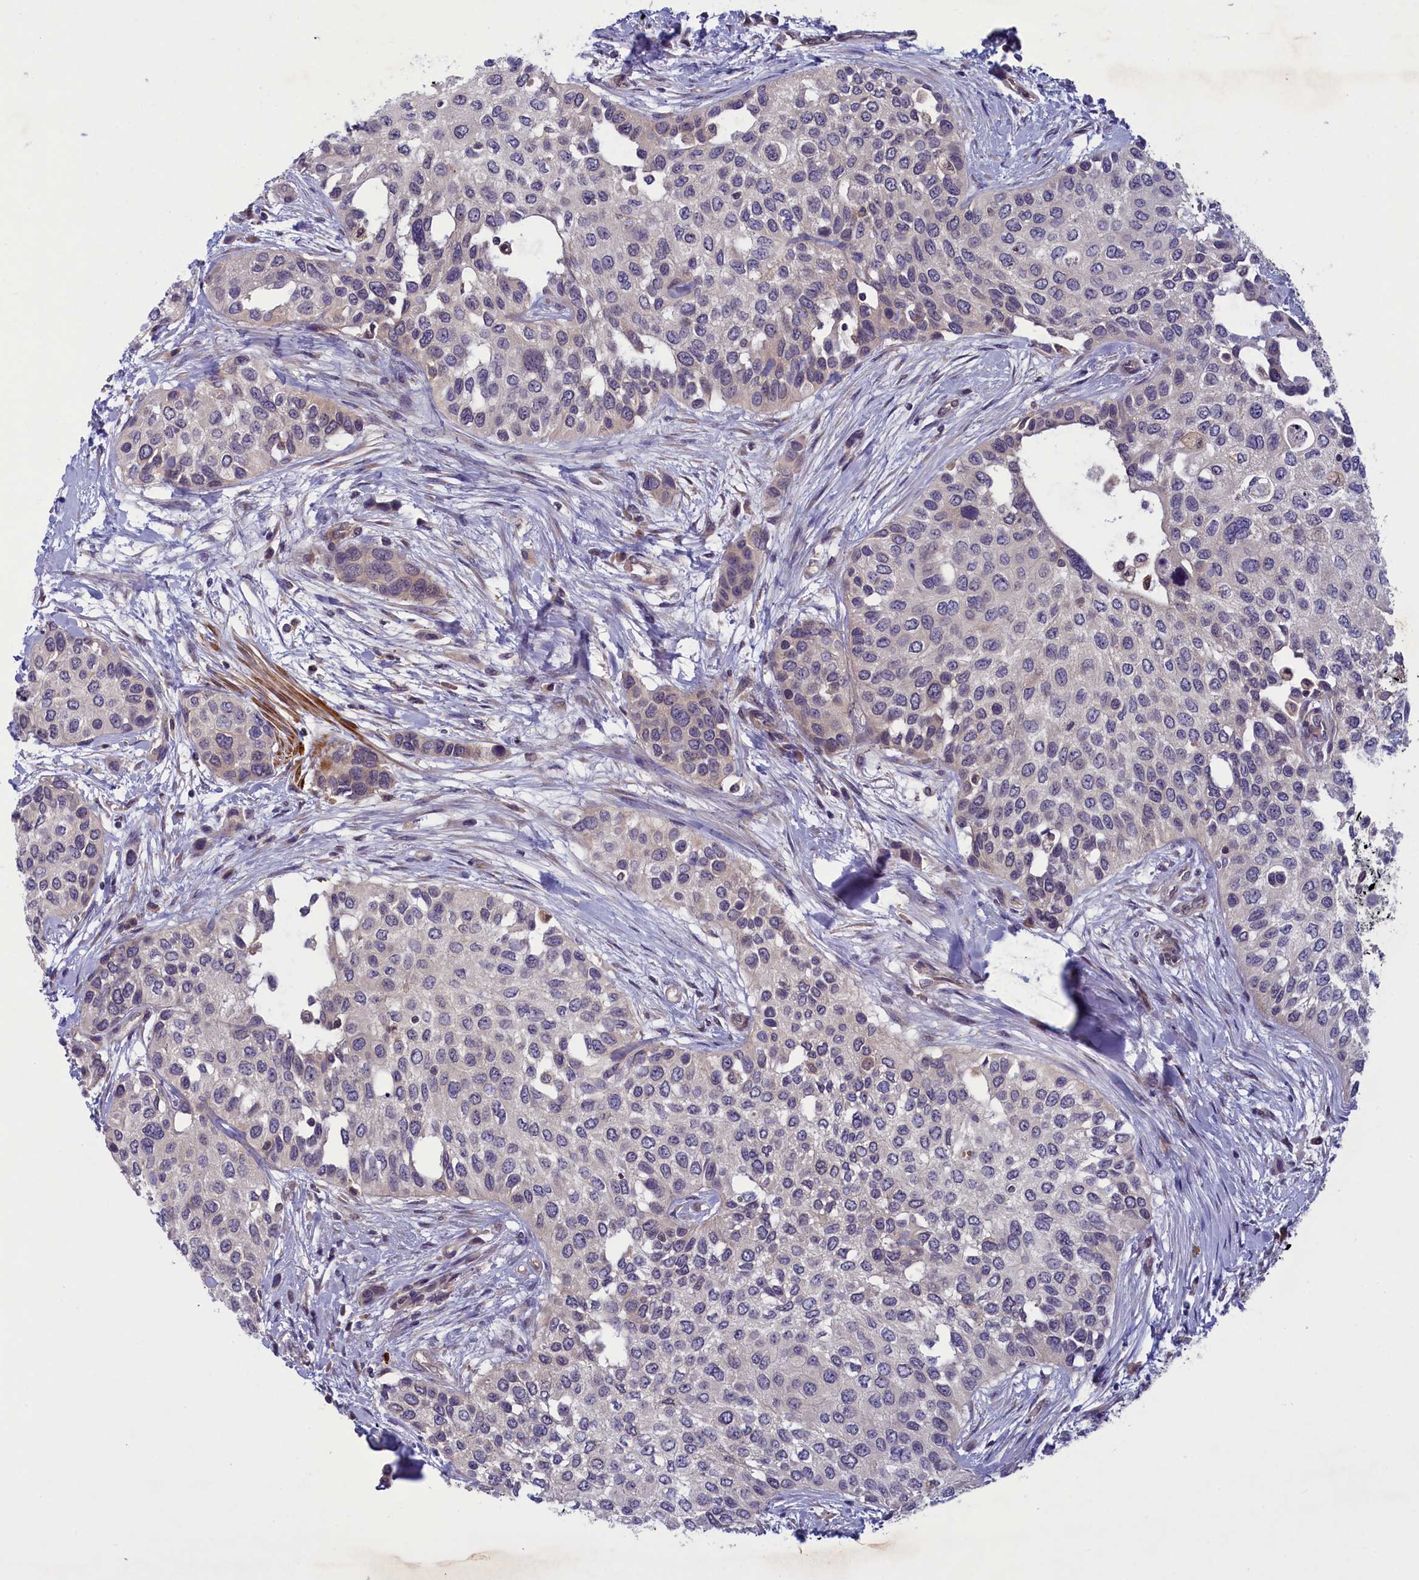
{"staining": {"intensity": "weak", "quantity": "<25%", "location": "cytoplasmic/membranous"}, "tissue": "urothelial cancer", "cell_type": "Tumor cells", "image_type": "cancer", "snomed": [{"axis": "morphology", "description": "Normal tissue, NOS"}, {"axis": "morphology", "description": "Urothelial carcinoma, High grade"}, {"axis": "topography", "description": "Vascular tissue"}, {"axis": "topography", "description": "Urinary bladder"}], "caption": "IHC of urothelial cancer exhibits no positivity in tumor cells.", "gene": "NUBP1", "patient": {"sex": "female", "age": 56}}